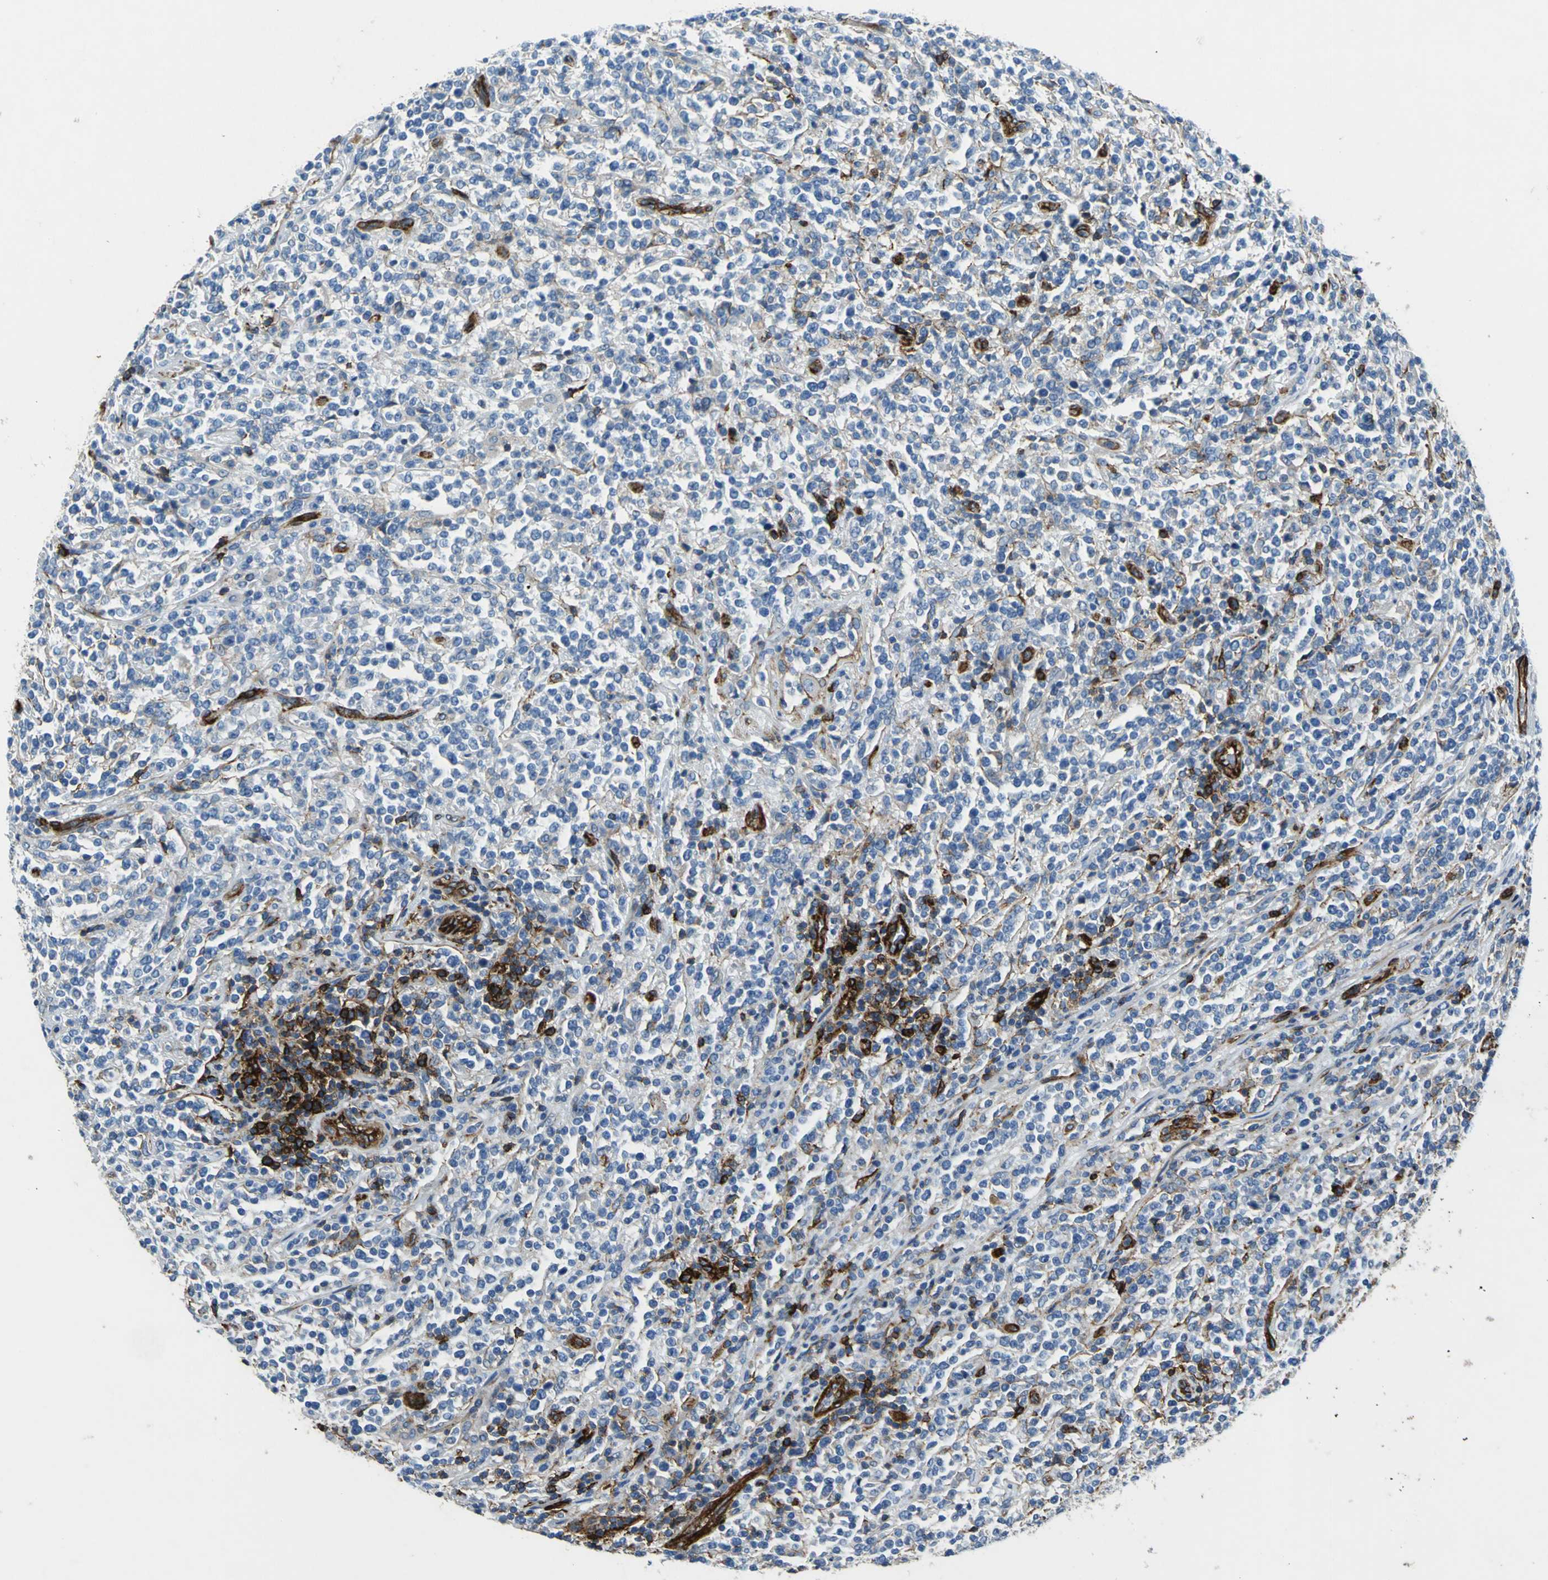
{"staining": {"intensity": "strong", "quantity": "<25%", "location": "cytoplasmic/membranous"}, "tissue": "lymphoma", "cell_type": "Tumor cells", "image_type": "cancer", "snomed": [{"axis": "morphology", "description": "Malignant lymphoma, non-Hodgkin's type, High grade"}, {"axis": "topography", "description": "Soft tissue"}], "caption": "Lymphoma was stained to show a protein in brown. There is medium levels of strong cytoplasmic/membranous staining in about <25% of tumor cells. (Brightfield microscopy of DAB IHC at high magnification).", "gene": "RPS13", "patient": {"sex": "male", "age": 18}}